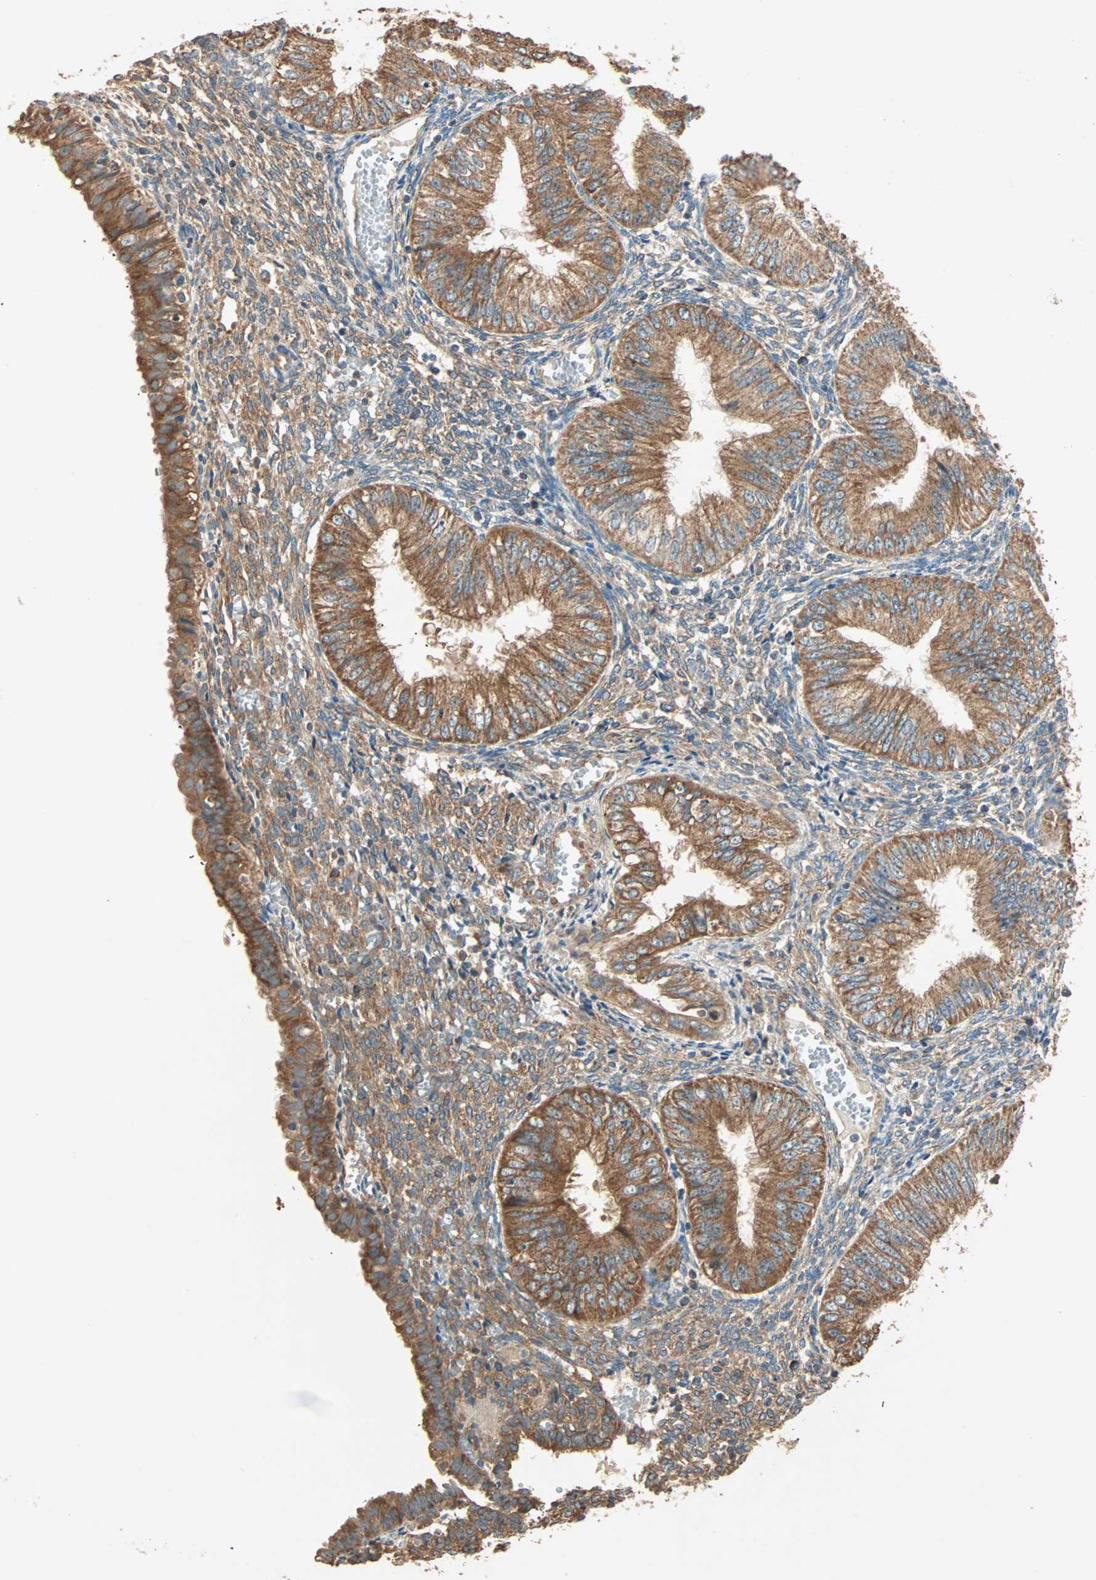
{"staining": {"intensity": "strong", "quantity": ">75%", "location": "cytoplasmic/membranous"}, "tissue": "endometrial cancer", "cell_type": "Tumor cells", "image_type": "cancer", "snomed": [{"axis": "morphology", "description": "Normal tissue, NOS"}, {"axis": "morphology", "description": "Adenocarcinoma, NOS"}, {"axis": "topography", "description": "Endometrium"}], "caption": "A micrograph of adenocarcinoma (endometrial) stained for a protein exhibits strong cytoplasmic/membranous brown staining in tumor cells.", "gene": "EIF4G2", "patient": {"sex": "female", "age": 53}}